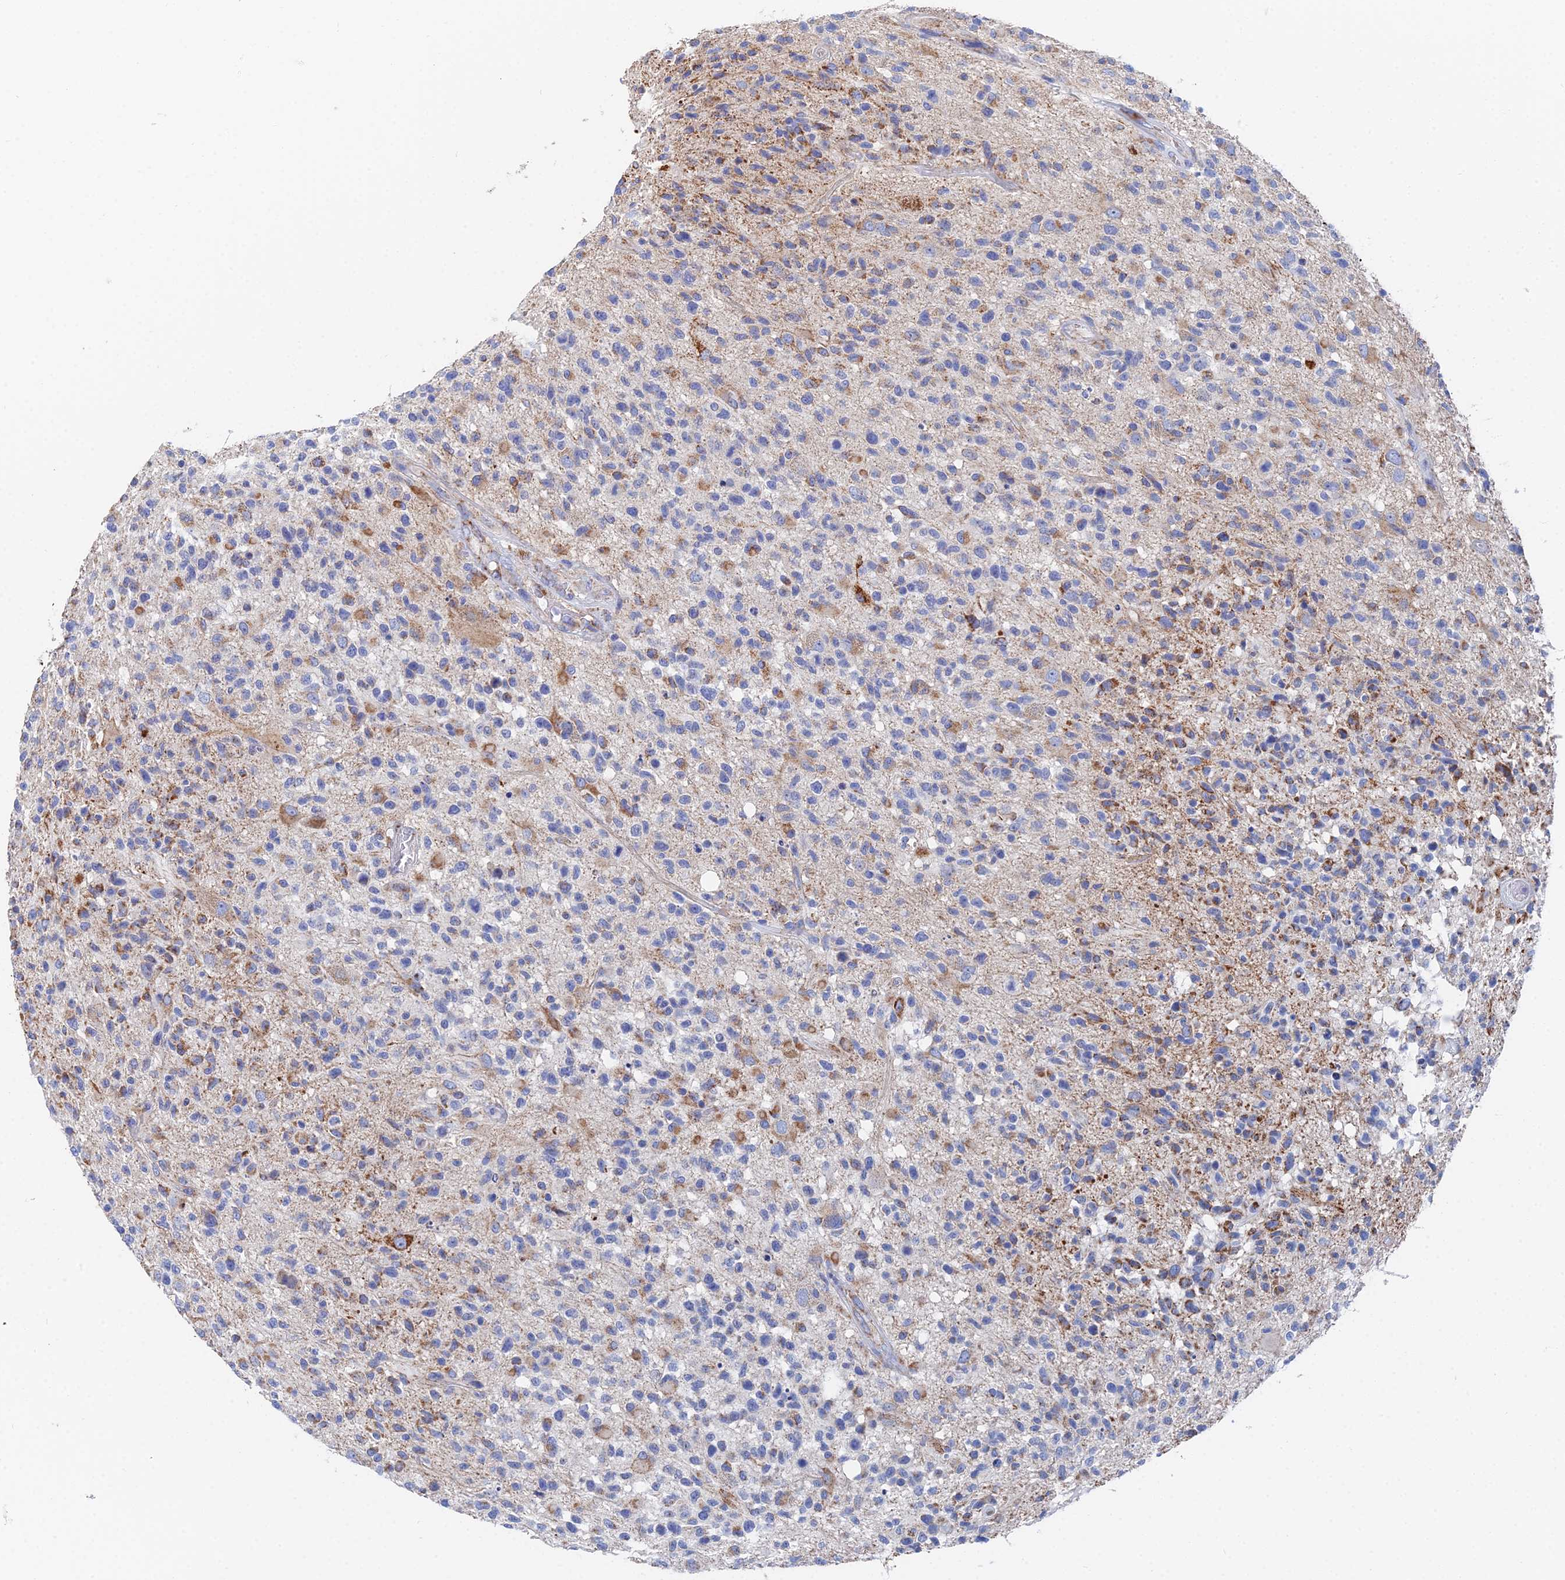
{"staining": {"intensity": "moderate", "quantity": "<25%", "location": "cytoplasmic/membranous"}, "tissue": "glioma", "cell_type": "Tumor cells", "image_type": "cancer", "snomed": [{"axis": "morphology", "description": "Glioma, malignant, High grade"}, {"axis": "morphology", "description": "Glioblastoma, NOS"}, {"axis": "topography", "description": "Brain"}], "caption": "Immunohistochemistry staining of malignant glioma (high-grade), which shows low levels of moderate cytoplasmic/membranous expression in about <25% of tumor cells indicating moderate cytoplasmic/membranous protein expression. The staining was performed using DAB (3,3'-diaminobenzidine) (brown) for protein detection and nuclei were counterstained in hematoxylin (blue).", "gene": "IFT80", "patient": {"sex": "male", "age": 60}}